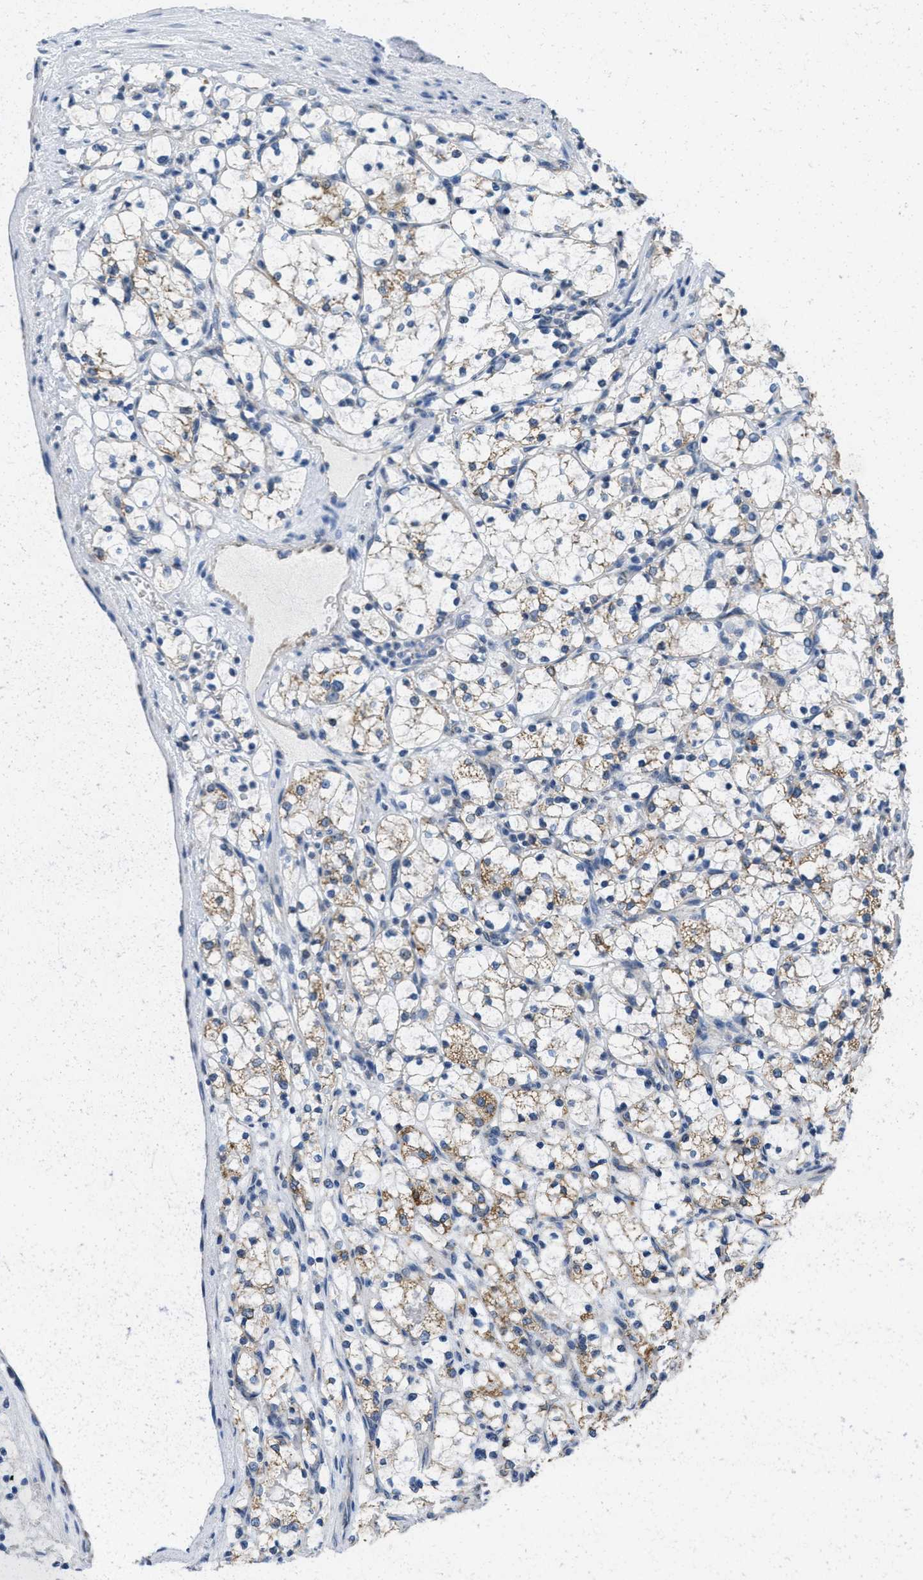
{"staining": {"intensity": "moderate", "quantity": "<25%", "location": "cytoplasmic/membranous"}, "tissue": "renal cancer", "cell_type": "Tumor cells", "image_type": "cancer", "snomed": [{"axis": "morphology", "description": "Adenocarcinoma, NOS"}, {"axis": "topography", "description": "Kidney"}], "caption": "Immunohistochemical staining of human renal cancer displays moderate cytoplasmic/membranous protein positivity in approximately <25% of tumor cells. (IHC, brightfield microscopy, high magnification).", "gene": "TOMM70", "patient": {"sex": "female", "age": 69}}